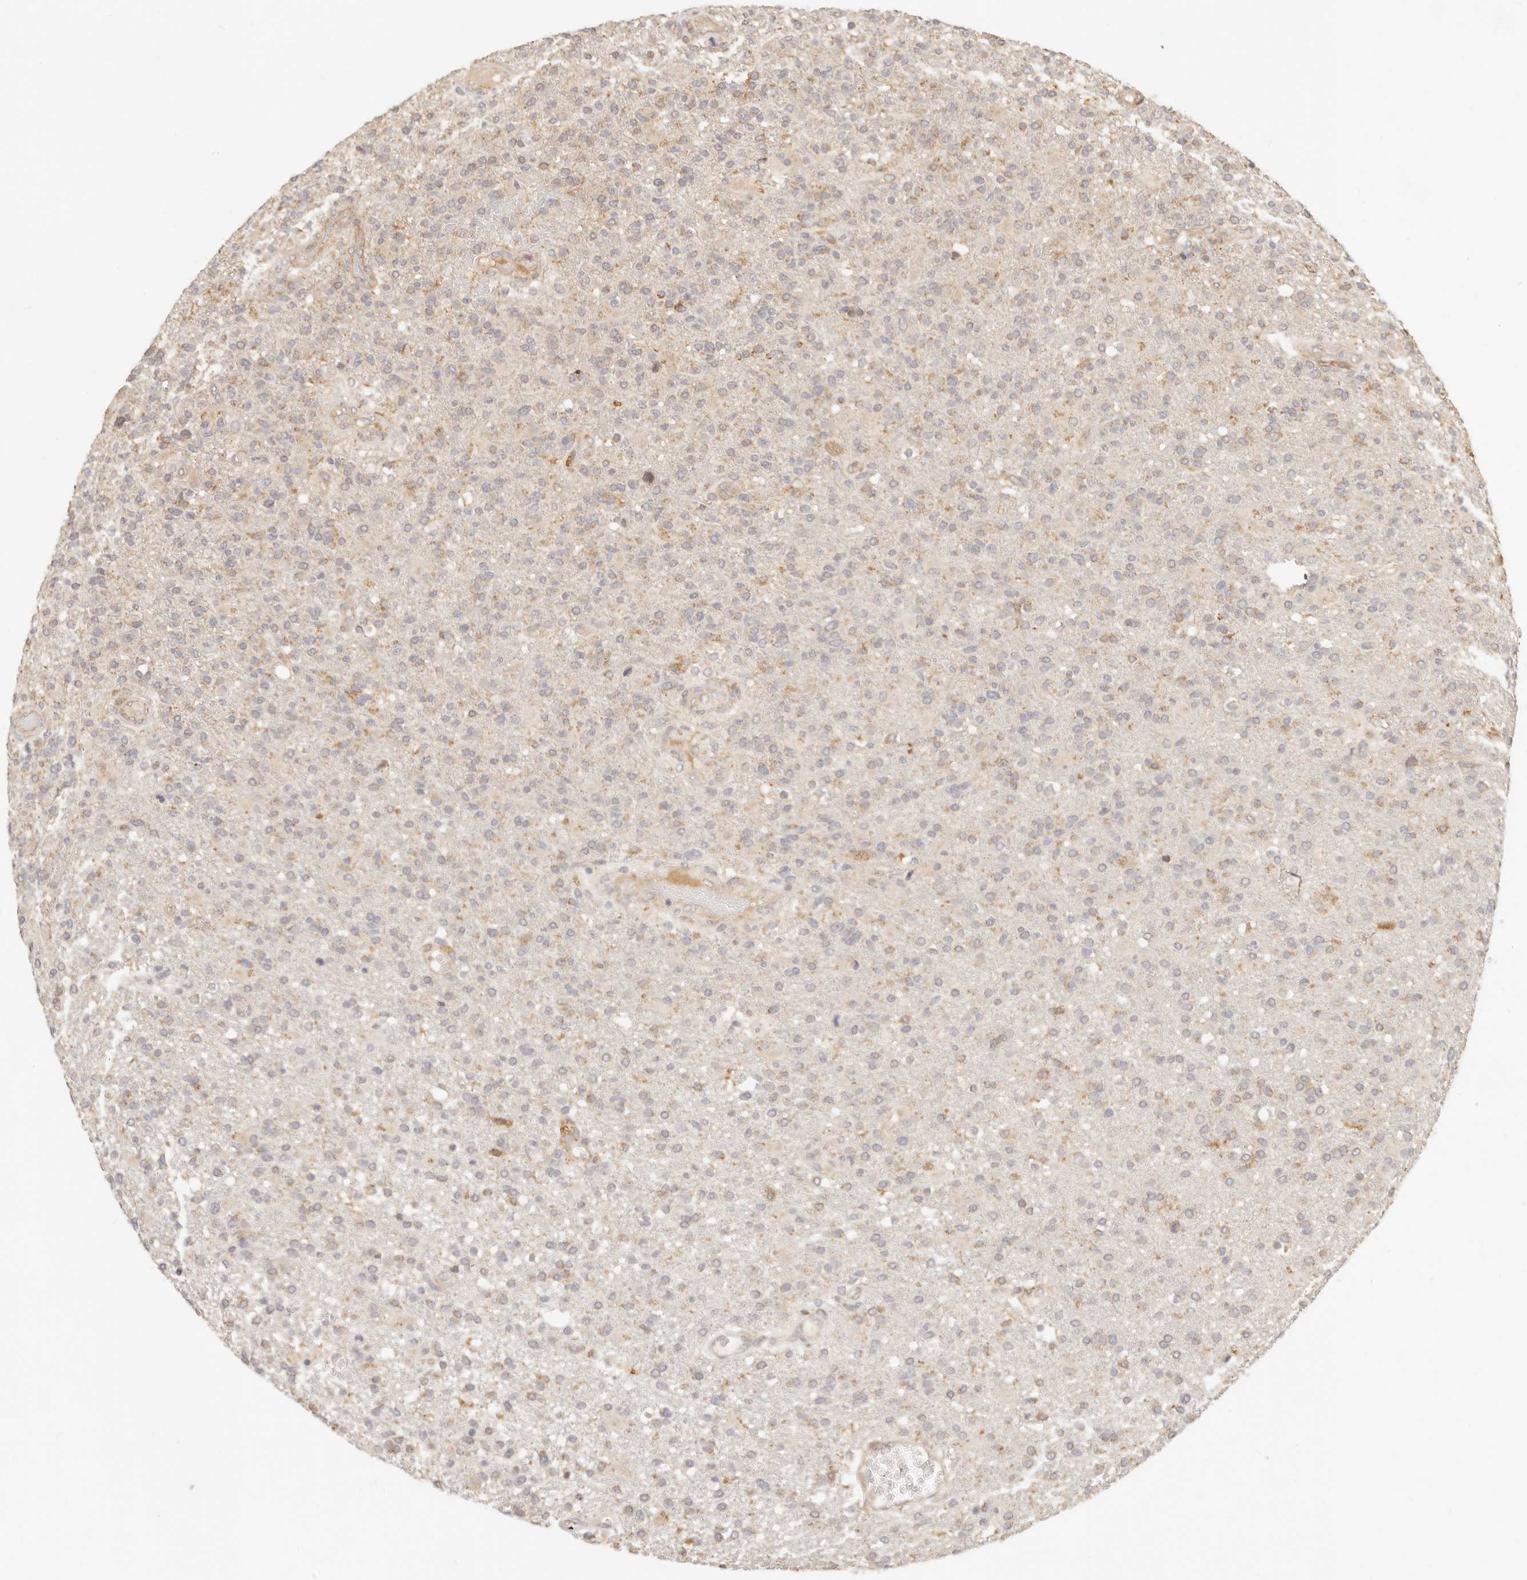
{"staining": {"intensity": "moderate", "quantity": "25%-75%", "location": "cytoplasmic/membranous"}, "tissue": "glioma", "cell_type": "Tumor cells", "image_type": "cancer", "snomed": [{"axis": "morphology", "description": "Glioma, malignant, High grade"}, {"axis": "topography", "description": "Brain"}], "caption": "A photomicrograph showing moderate cytoplasmic/membranous expression in approximately 25%-75% of tumor cells in glioma, as visualized by brown immunohistochemical staining.", "gene": "TIMM17A", "patient": {"sex": "male", "age": 72}}